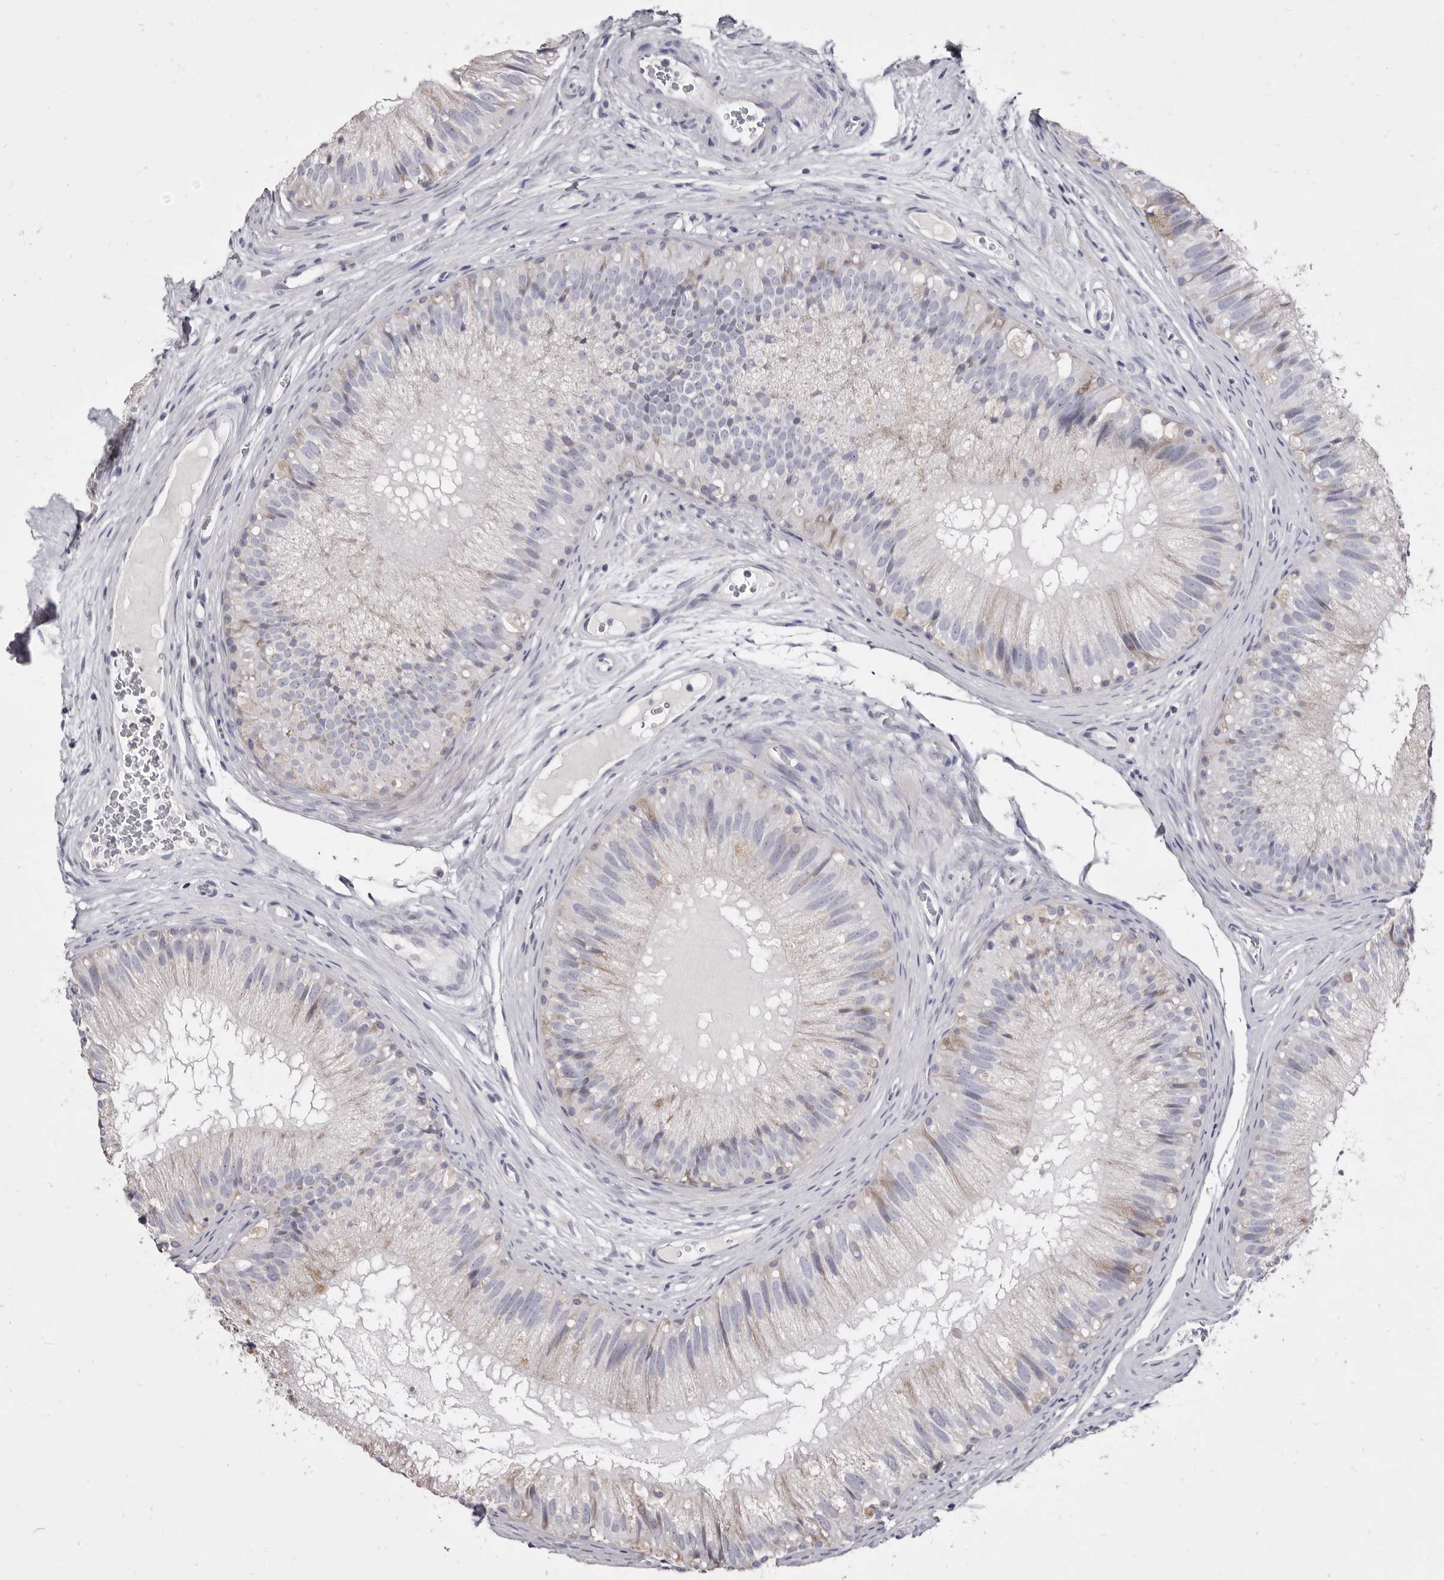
{"staining": {"intensity": "weak", "quantity": "<25%", "location": "cytoplasmic/membranous"}, "tissue": "epididymis", "cell_type": "Glandular cells", "image_type": "normal", "snomed": [{"axis": "morphology", "description": "Normal tissue, NOS"}, {"axis": "topography", "description": "Epididymis"}], "caption": "DAB (3,3'-diaminobenzidine) immunohistochemical staining of benign epididymis shows no significant positivity in glandular cells. (DAB (3,3'-diaminobenzidine) IHC with hematoxylin counter stain).", "gene": "CYP2E1", "patient": {"sex": "male", "age": 29}}